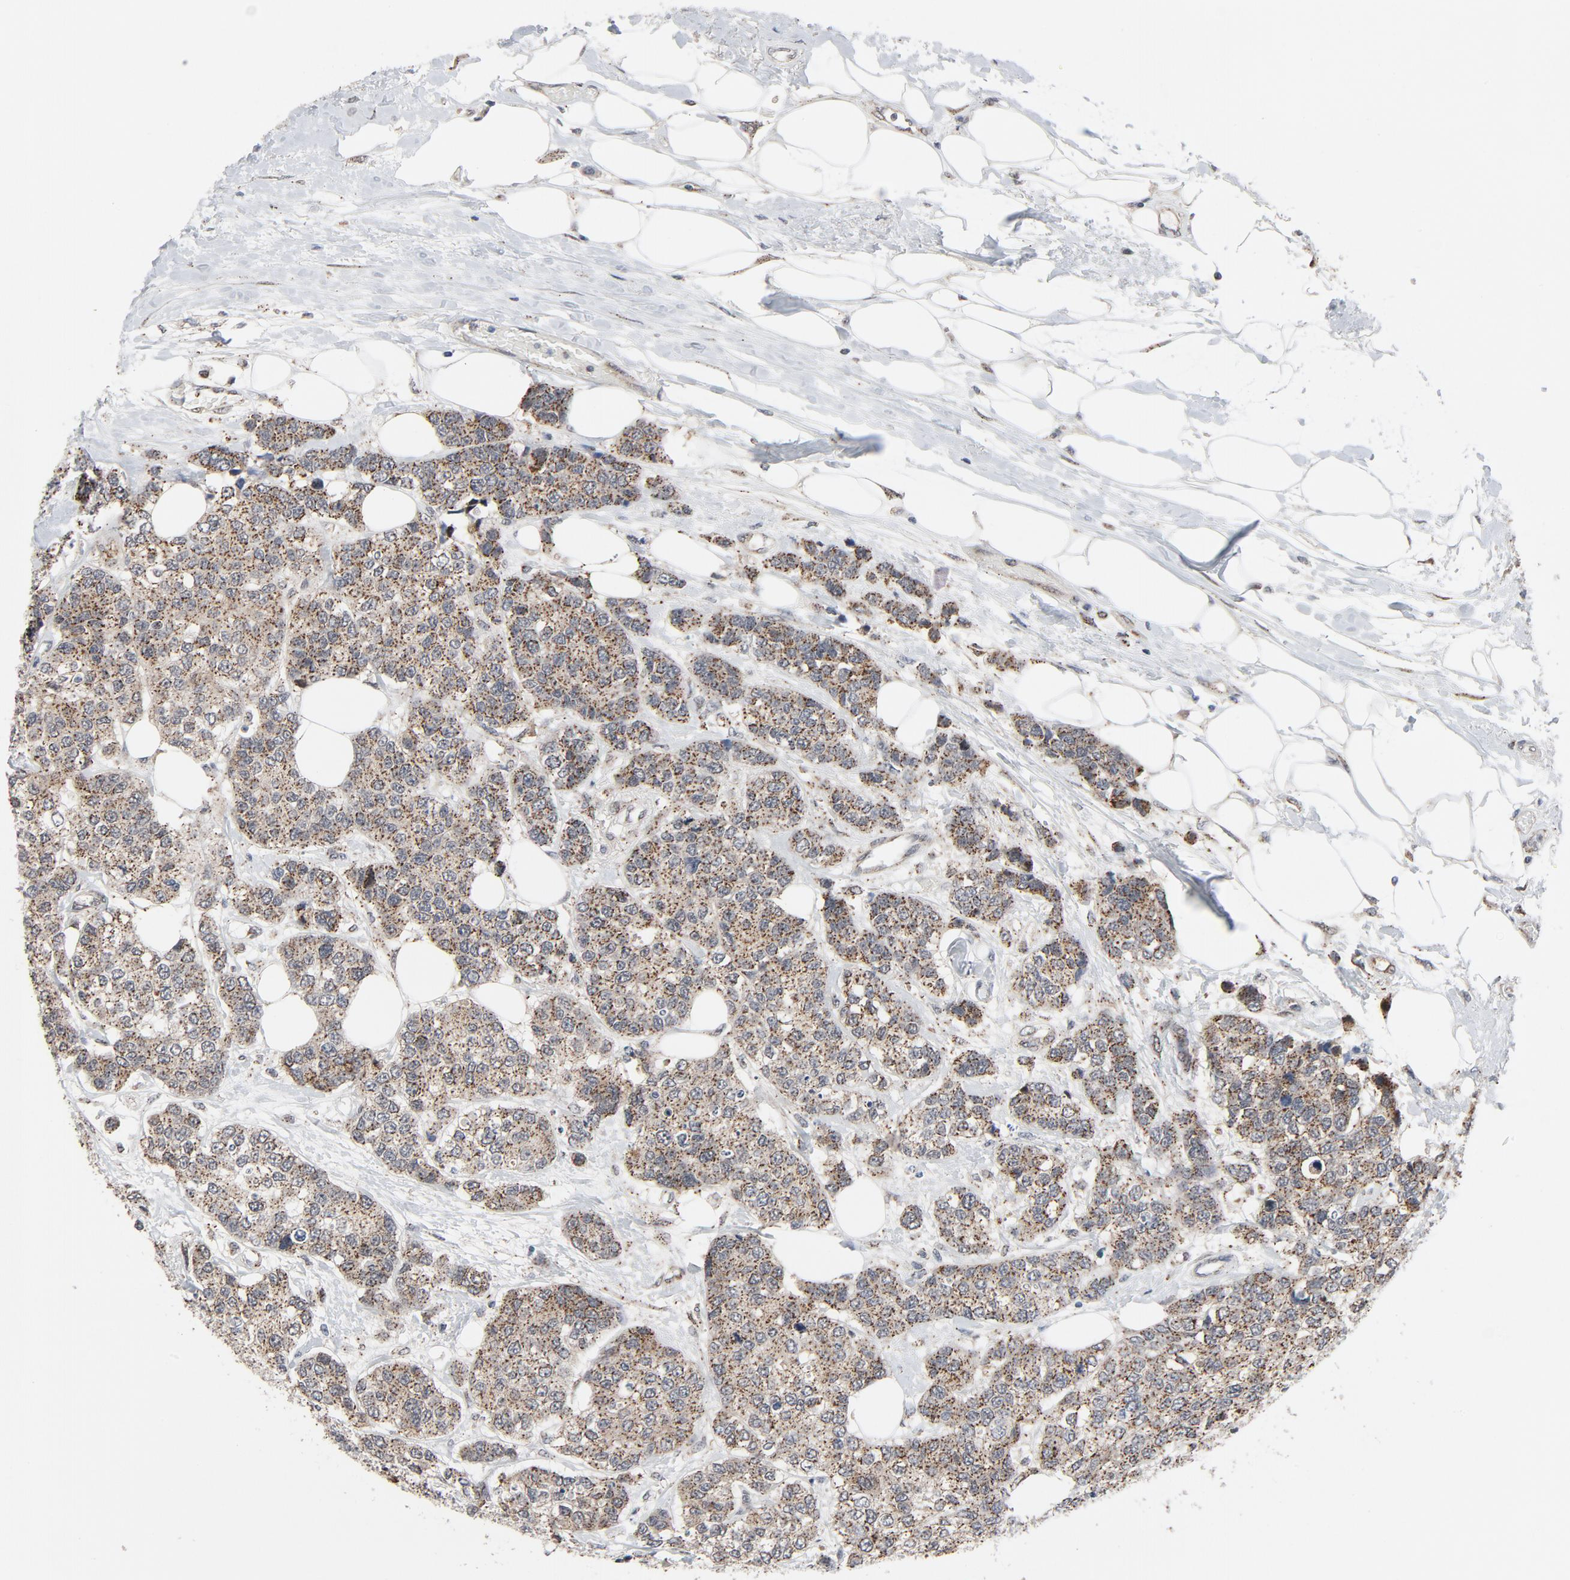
{"staining": {"intensity": "moderate", "quantity": ">75%", "location": "cytoplasmic/membranous"}, "tissue": "breast cancer", "cell_type": "Tumor cells", "image_type": "cancer", "snomed": [{"axis": "morphology", "description": "Duct carcinoma"}, {"axis": "topography", "description": "Breast"}], "caption": "Brown immunohistochemical staining in breast cancer reveals moderate cytoplasmic/membranous staining in approximately >75% of tumor cells.", "gene": "RPL12", "patient": {"sex": "female", "age": 51}}